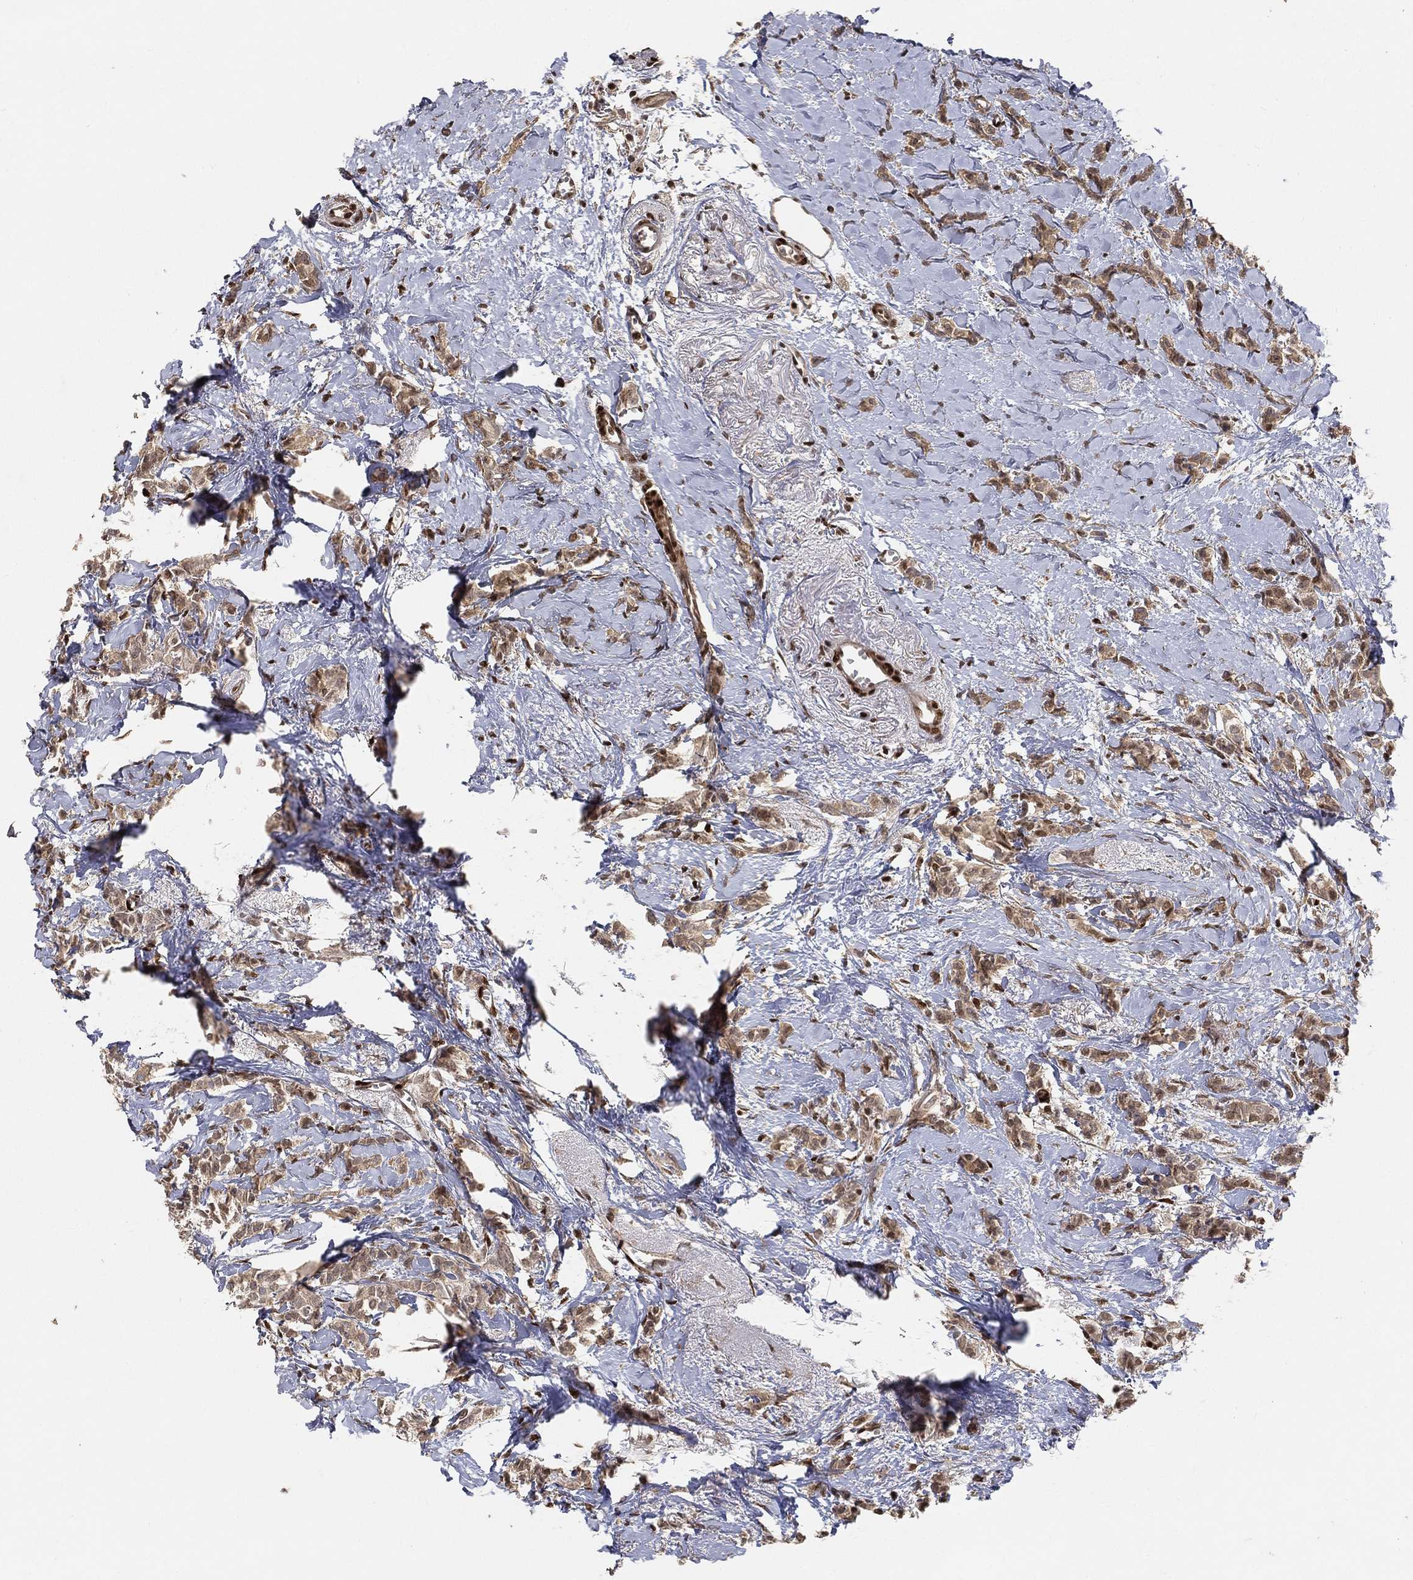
{"staining": {"intensity": "weak", "quantity": "25%-75%", "location": "cytoplasmic/membranous"}, "tissue": "breast cancer", "cell_type": "Tumor cells", "image_type": "cancer", "snomed": [{"axis": "morphology", "description": "Duct carcinoma"}, {"axis": "topography", "description": "Breast"}], "caption": "Breast invasive ductal carcinoma tissue demonstrates weak cytoplasmic/membranous positivity in about 25%-75% of tumor cells, visualized by immunohistochemistry.", "gene": "CRTC3", "patient": {"sex": "female", "age": 85}}